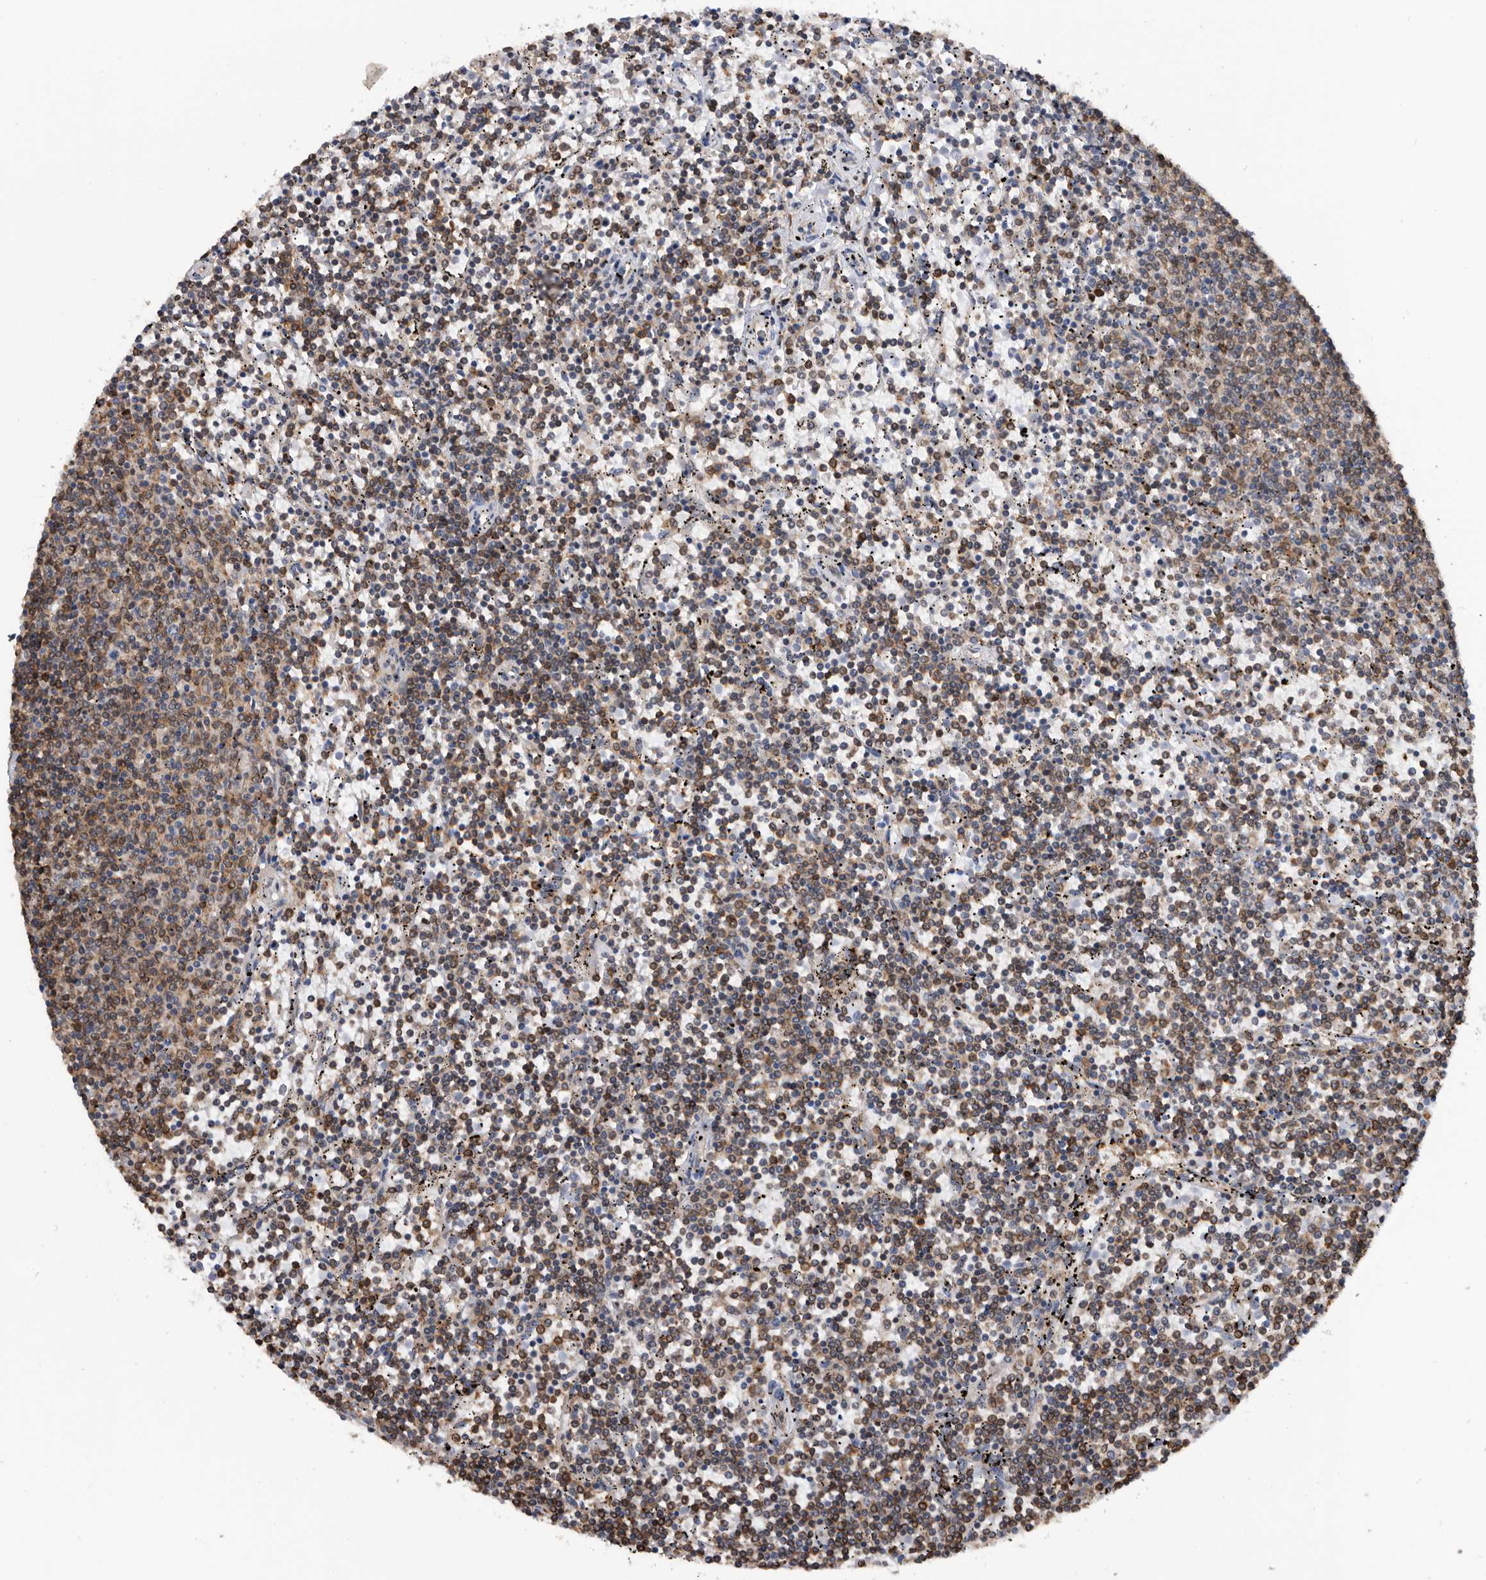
{"staining": {"intensity": "moderate", "quantity": ">75%", "location": "cytoplasmic/membranous,nuclear"}, "tissue": "lymphoma", "cell_type": "Tumor cells", "image_type": "cancer", "snomed": [{"axis": "morphology", "description": "Malignant lymphoma, non-Hodgkin's type, Low grade"}, {"axis": "topography", "description": "Spleen"}], "caption": "Immunohistochemical staining of lymphoma demonstrates medium levels of moderate cytoplasmic/membranous and nuclear positivity in approximately >75% of tumor cells.", "gene": "ATAD2", "patient": {"sex": "female", "age": 50}}